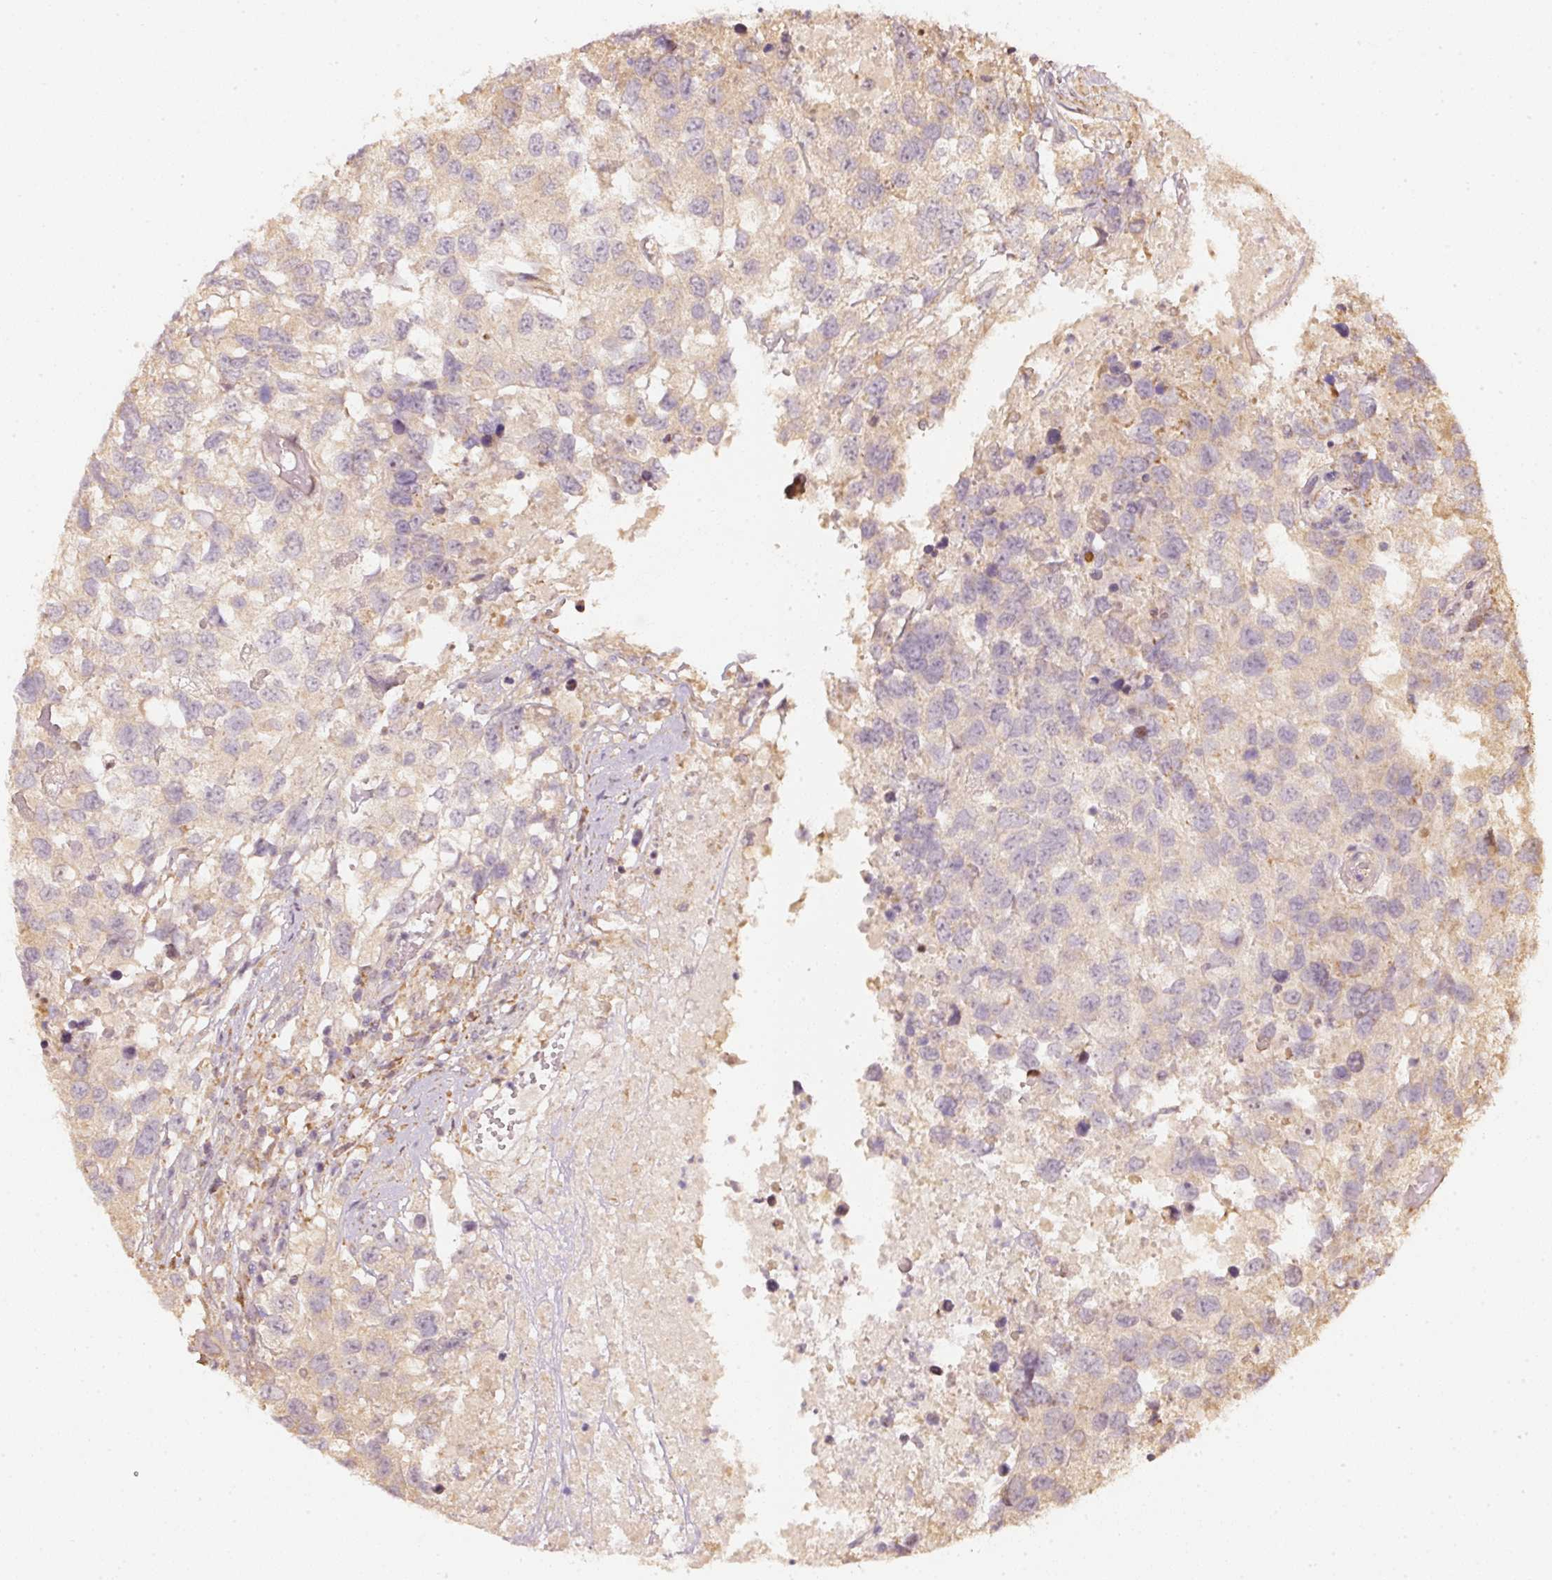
{"staining": {"intensity": "weak", "quantity": "<25%", "location": "cytoplasmic/membranous"}, "tissue": "testis cancer", "cell_type": "Tumor cells", "image_type": "cancer", "snomed": [{"axis": "morphology", "description": "Carcinoma, Embryonal, NOS"}, {"axis": "topography", "description": "Testis"}], "caption": "DAB immunohistochemical staining of human testis cancer (embryonal carcinoma) displays no significant positivity in tumor cells.", "gene": "RAB35", "patient": {"sex": "male", "age": 83}}